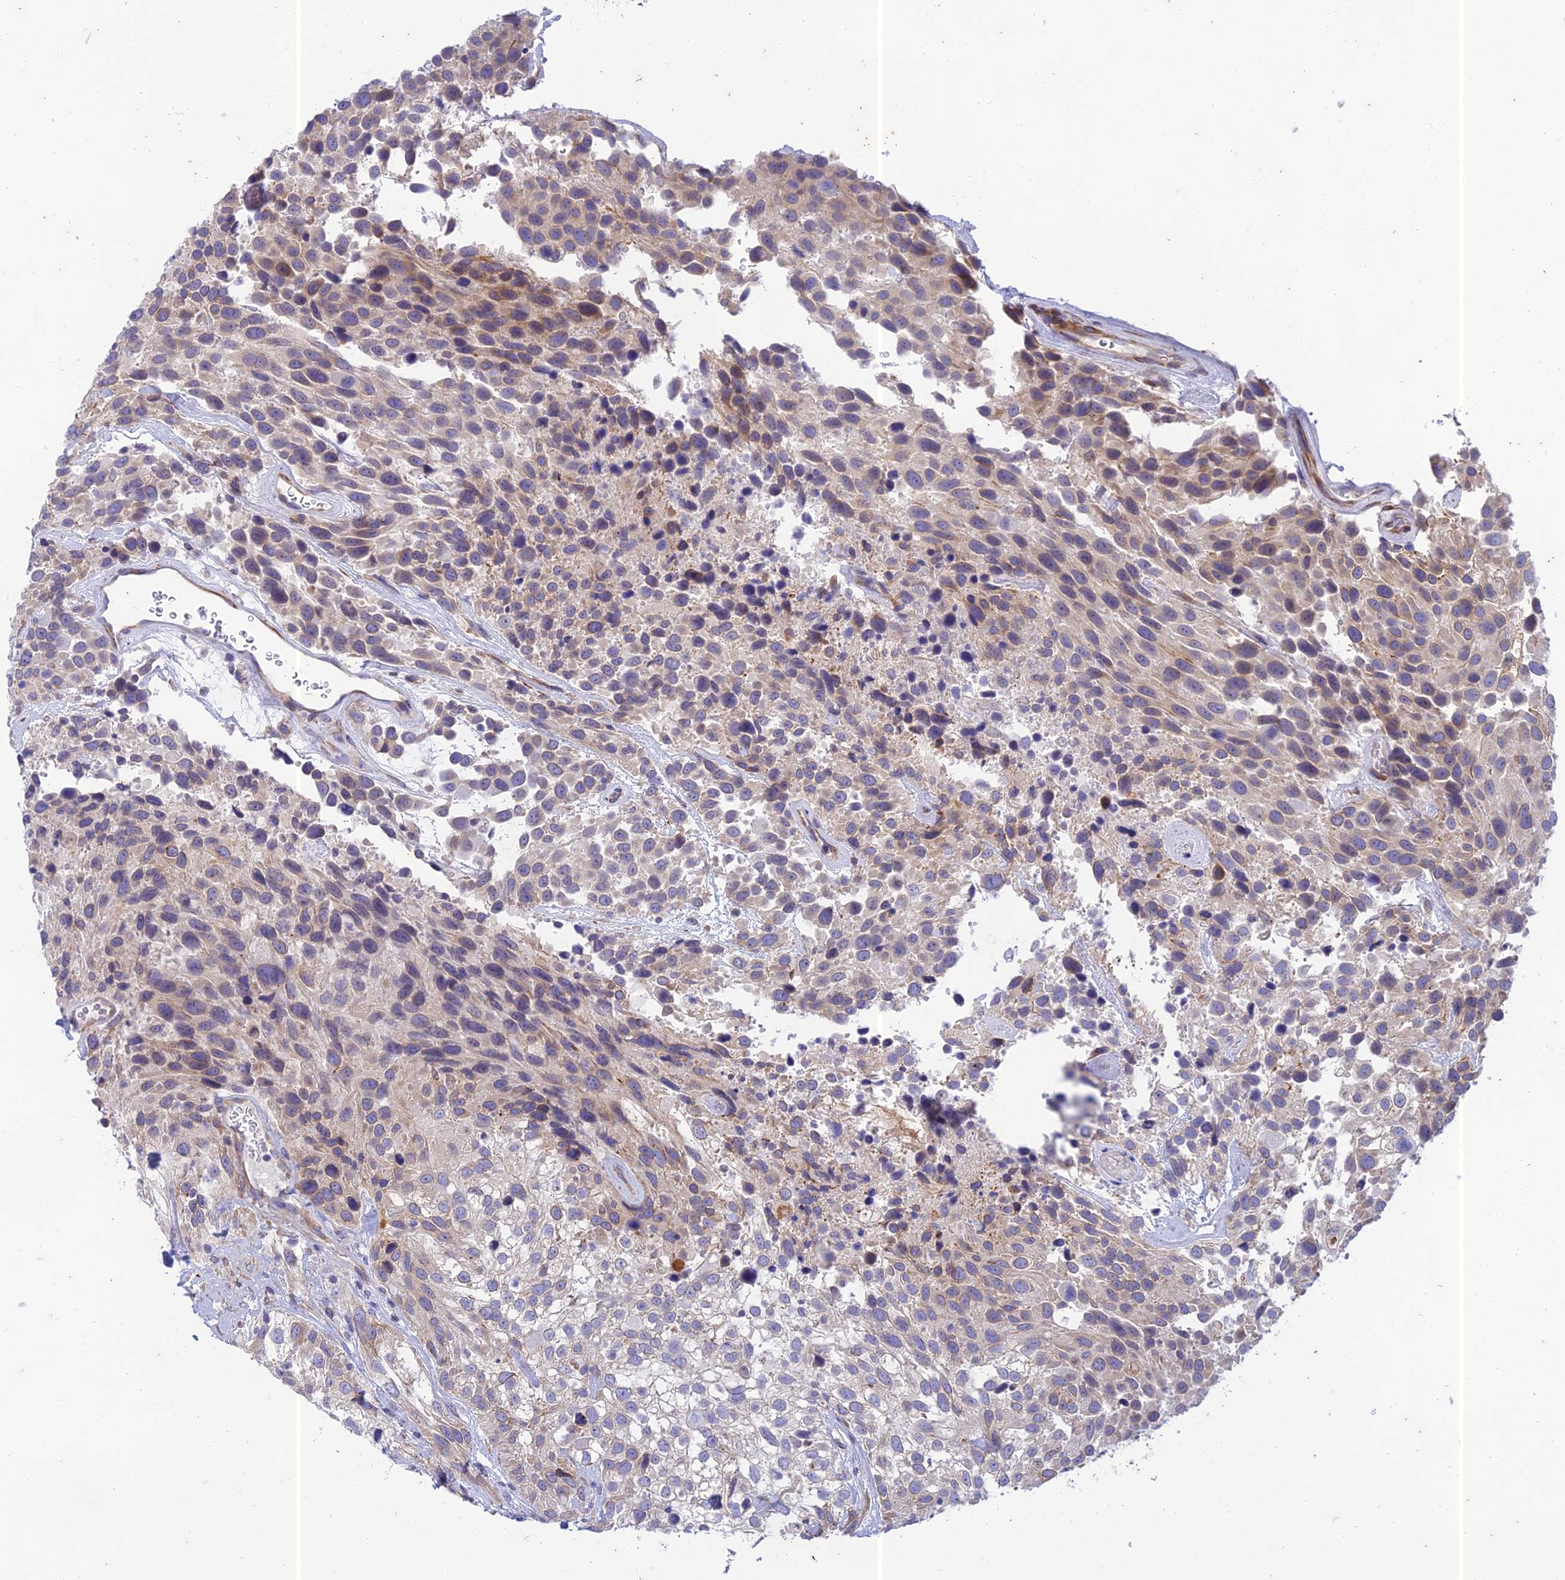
{"staining": {"intensity": "weak", "quantity": "<25%", "location": "cytoplasmic/membranous"}, "tissue": "urothelial cancer", "cell_type": "Tumor cells", "image_type": "cancer", "snomed": [{"axis": "morphology", "description": "Urothelial carcinoma, High grade"}, {"axis": "topography", "description": "Urinary bladder"}], "caption": "Image shows no significant protein positivity in tumor cells of urothelial cancer.", "gene": "PTCD2", "patient": {"sex": "female", "age": 70}}